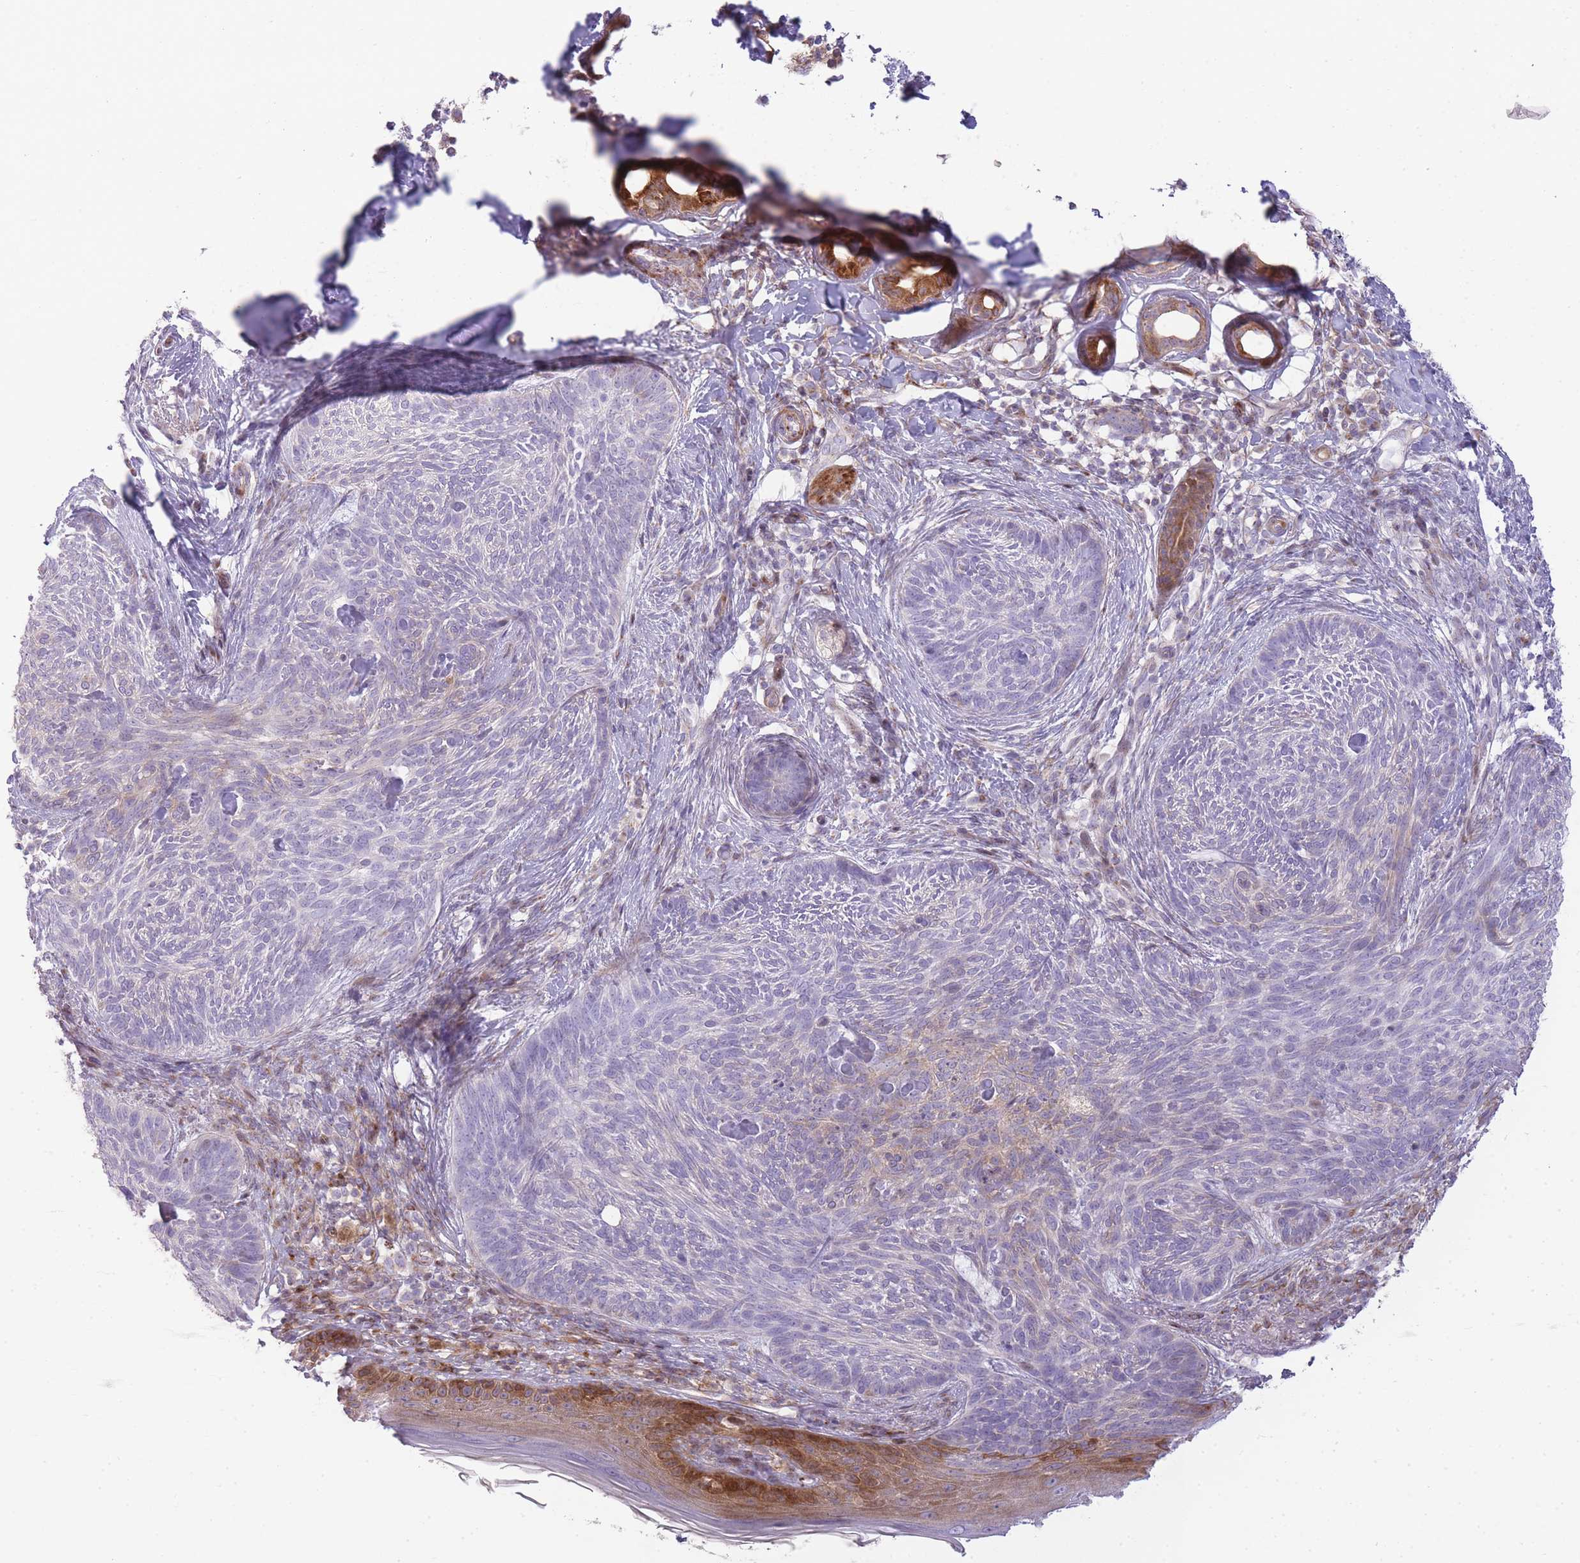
{"staining": {"intensity": "negative", "quantity": "none", "location": "none"}, "tissue": "skin cancer", "cell_type": "Tumor cells", "image_type": "cancer", "snomed": [{"axis": "morphology", "description": "Basal cell carcinoma"}, {"axis": "topography", "description": "Skin"}], "caption": "Basal cell carcinoma (skin) stained for a protein using immunohistochemistry (IHC) shows no positivity tumor cells.", "gene": "PPP3R2", "patient": {"sex": "male", "age": 73}}